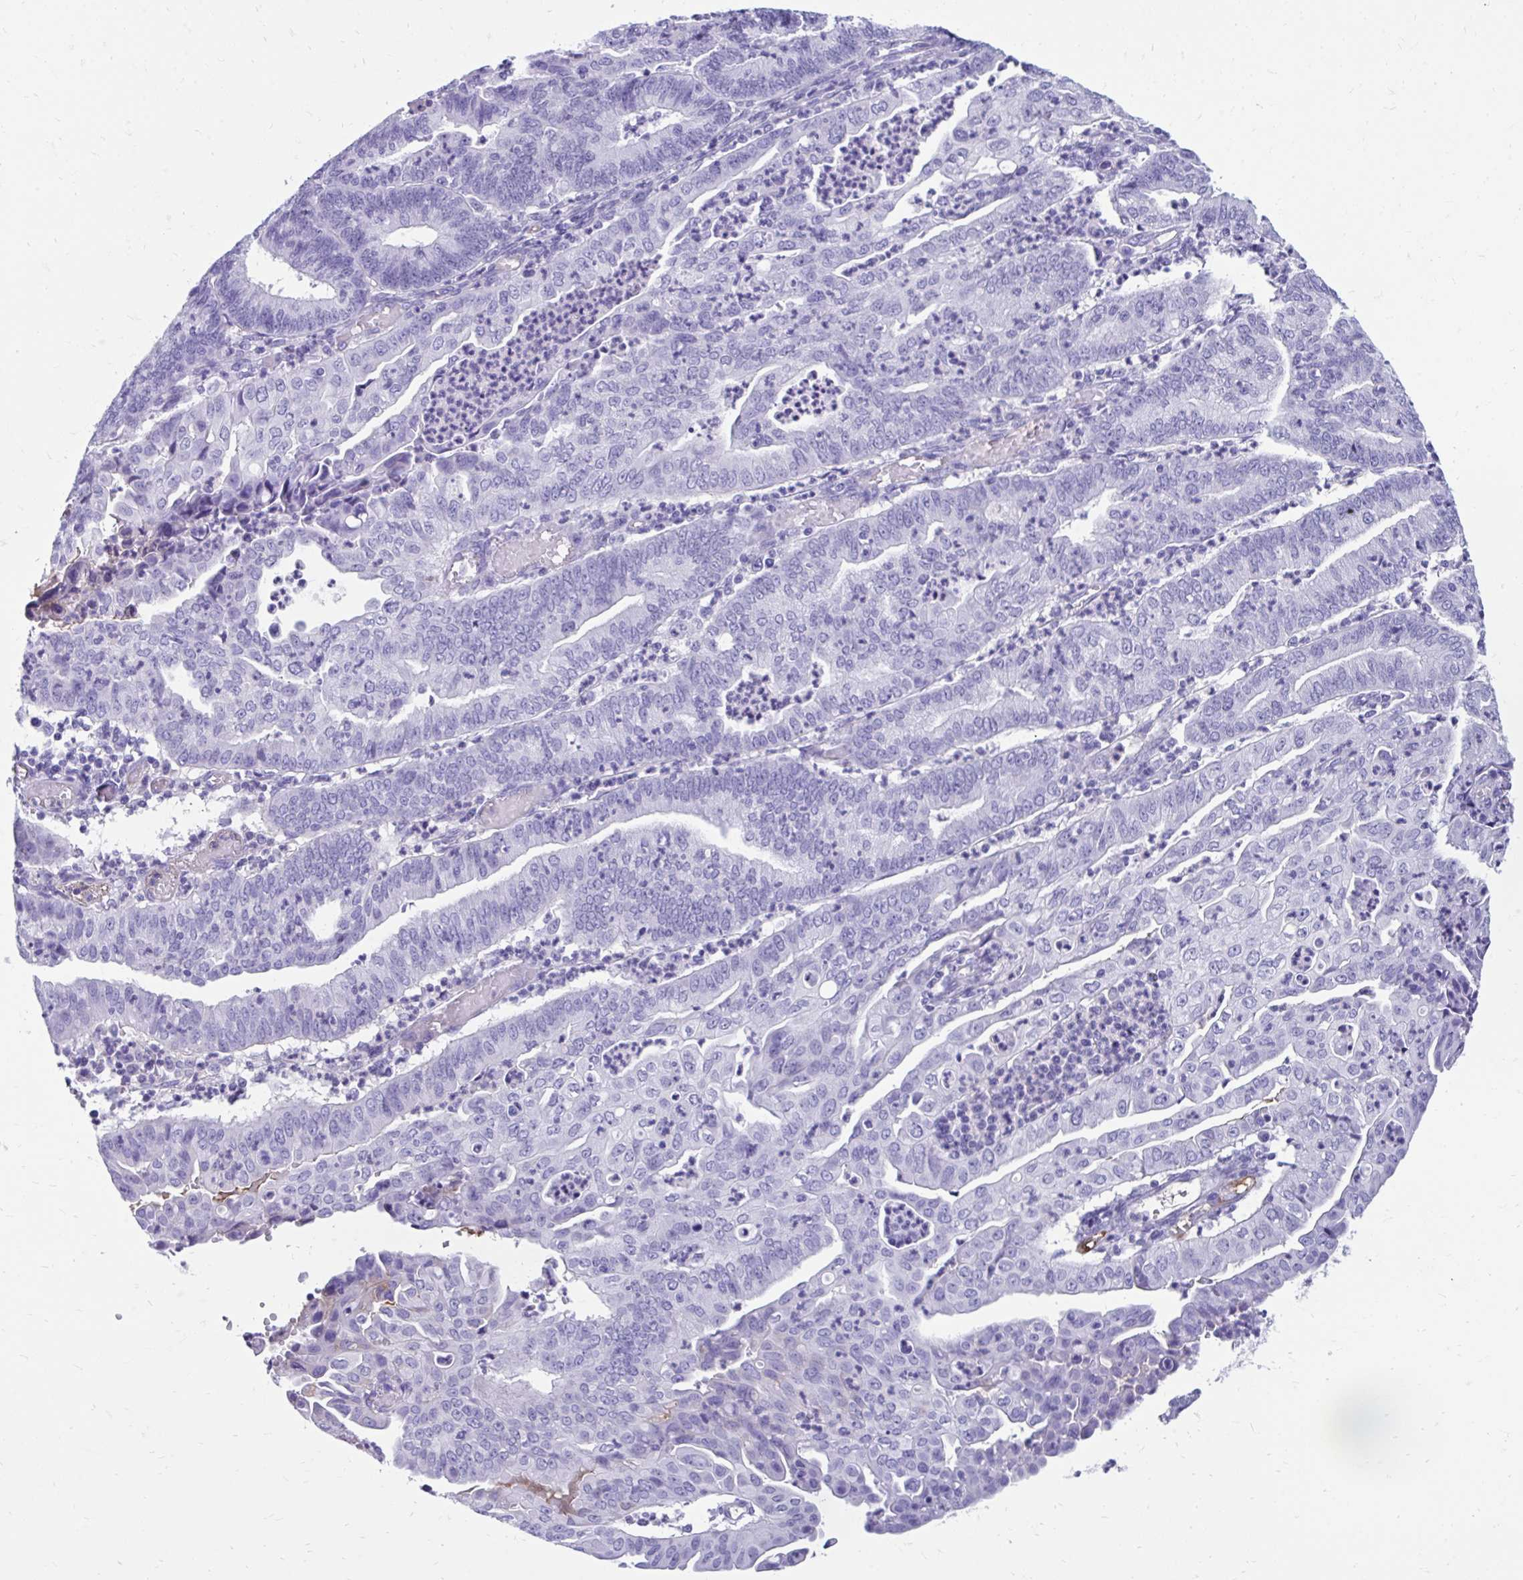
{"staining": {"intensity": "negative", "quantity": "none", "location": "none"}, "tissue": "endometrial cancer", "cell_type": "Tumor cells", "image_type": "cancer", "snomed": [{"axis": "morphology", "description": "Adenocarcinoma, NOS"}, {"axis": "topography", "description": "Endometrium"}], "caption": "This is an immunohistochemistry (IHC) histopathology image of human endometrial cancer. There is no expression in tumor cells.", "gene": "SMIM9", "patient": {"sex": "female", "age": 60}}